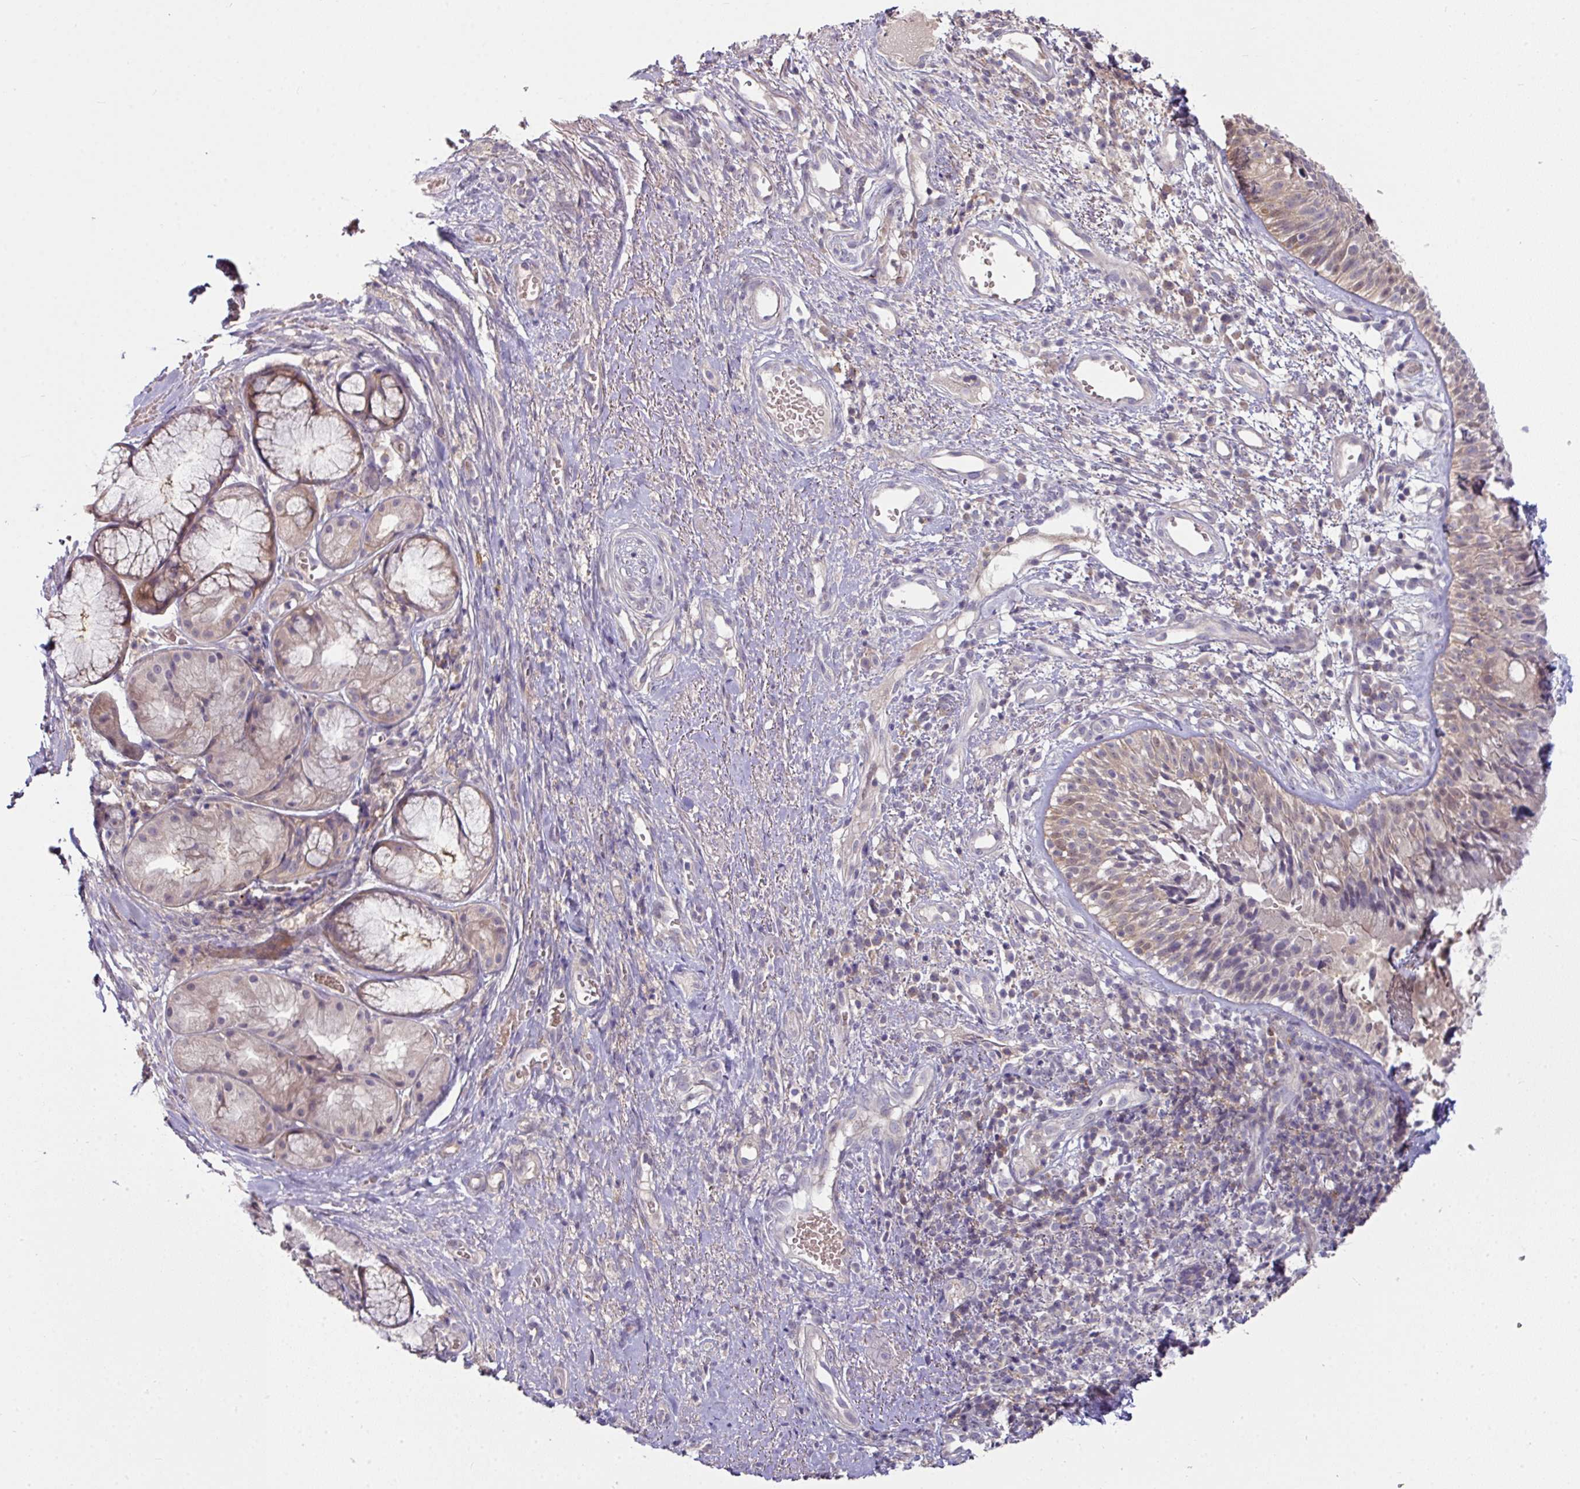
{"staining": {"intensity": "weak", "quantity": "25%-75%", "location": "cytoplasmic/membranous"}, "tissue": "nasopharynx", "cell_type": "Respiratory epithelial cells", "image_type": "normal", "snomed": [{"axis": "morphology", "description": "Normal tissue, NOS"}, {"axis": "topography", "description": "Cartilage tissue"}, {"axis": "topography", "description": "Nasopharynx"}, {"axis": "topography", "description": "Thyroid gland"}], "caption": "Immunohistochemistry image of benign nasopharynx stained for a protein (brown), which demonstrates low levels of weak cytoplasmic/membranous expression in about 25%-75% of respiratory epithelial cells.", "gene": "SLAMF6", "patient": {"sex": "male", "age": 63}}